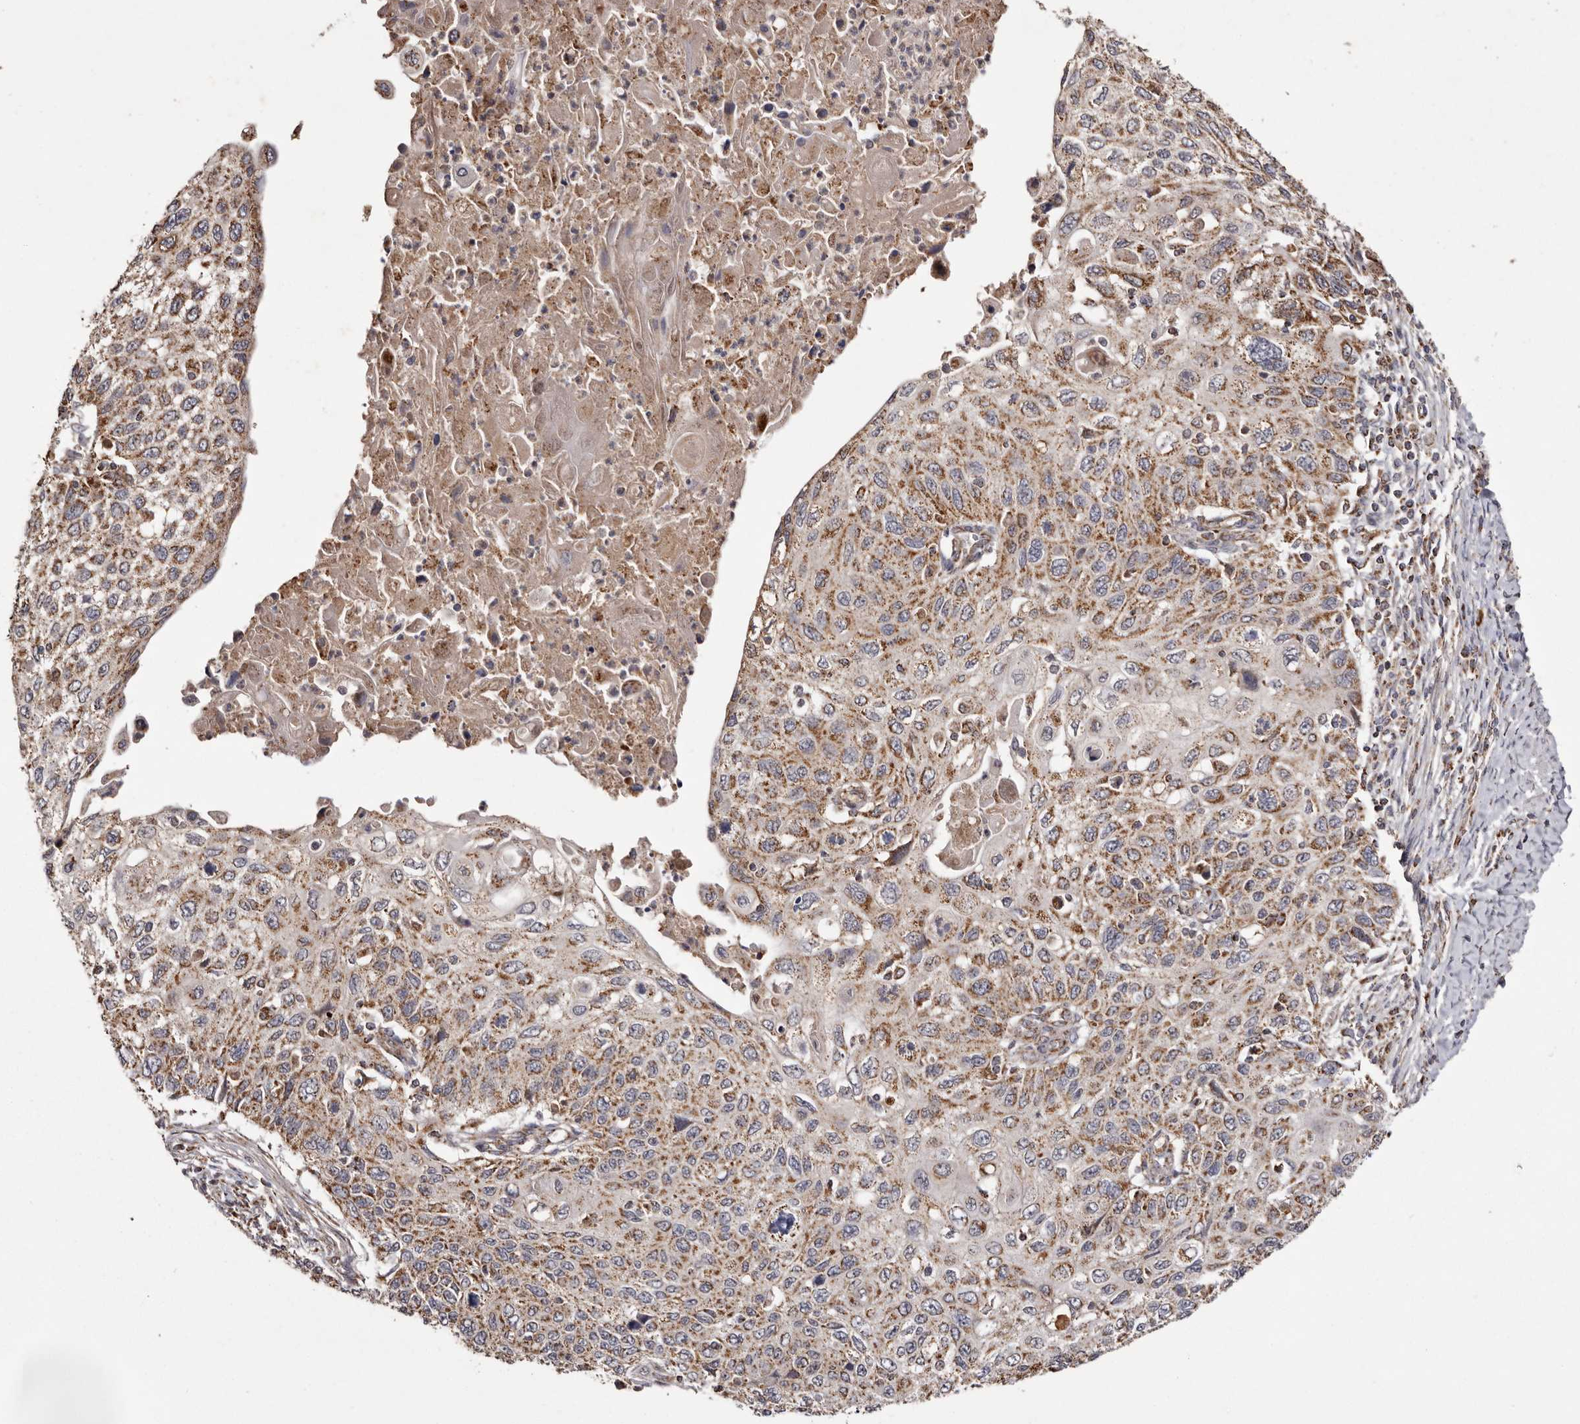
{"staining": {"intensity": "moderate", "quantity": ">75%", "location": "cytoplasmic/membranous"}, "tissue": "cervical cancer", "cell_type": "Tumor cells", "image_type": "cancer", "snomed": [{"axis": "morphology", "description": "Squamous cell carcinoma, NOS"}, {"axis": "topography", "description": "Cervix"}], "caption": "Immunohistochemistry (IHC) staining of cervical cancer (squamous cell carcinoma), which exhibits medium levels of moderate cytoplasmic/membranous expression in approximately >75% of tumor cells indicating moderate cytoplasmic/membranous protein positivity. The staining was performed using DAB (3,3'-diaminobenzidine) (brown) for protein detection and nuclei were counterstained in hematoxylin (blue).", "gene": "CPLANE2", "patient": {"sex": "female", "age": 70}}